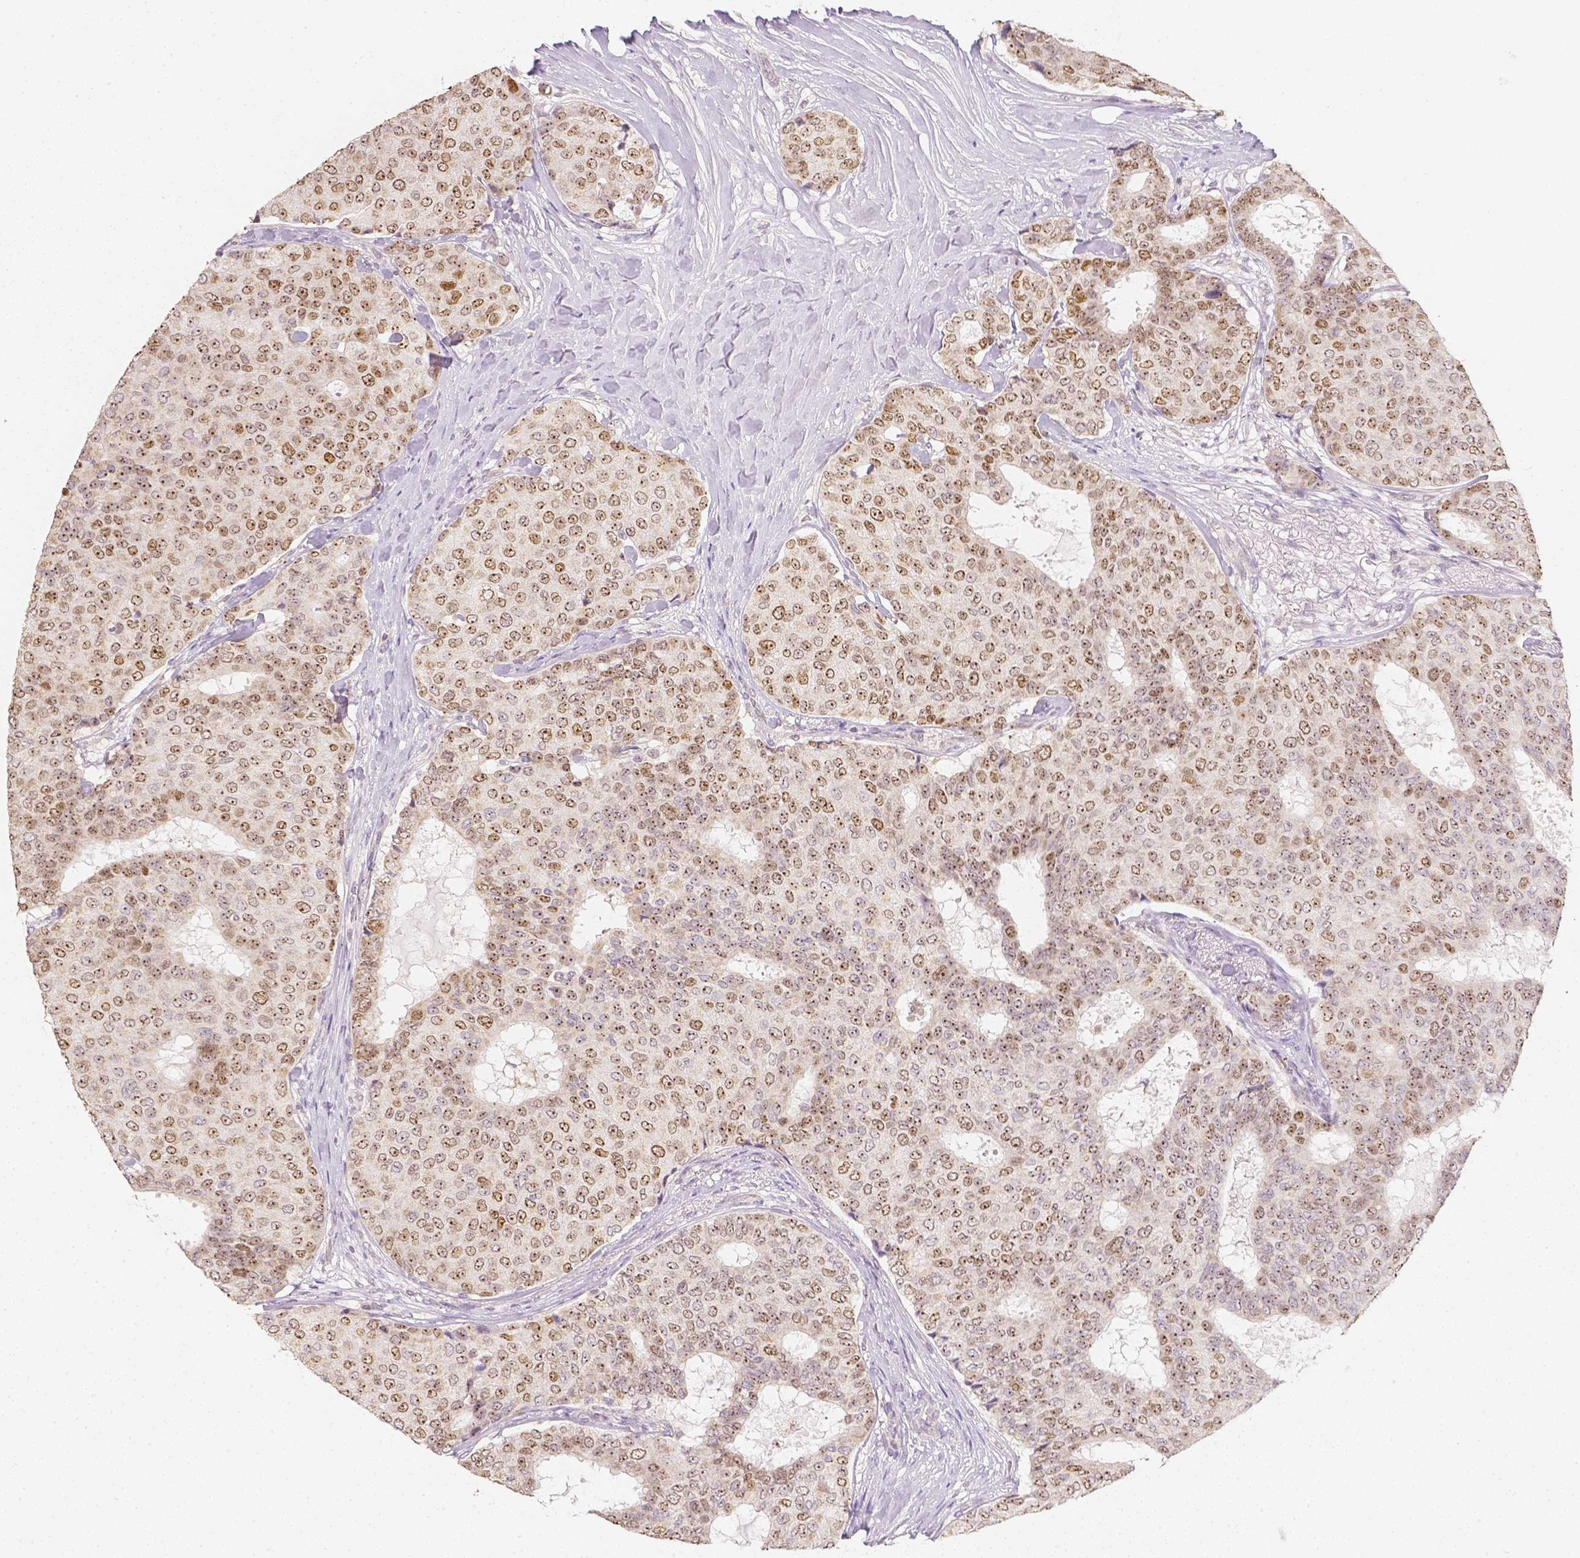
{"staining": {"intensity": "moderate", "quantity": ">75%", "location": "cytoplasmic/membranous,nuclear"}, "tissue": "breast cancer", "cell_type": "Tumor cells", "image_type": "cancer", "snomed": [{"axis": "morphology", "description": "Duct carcinoma"}, {"axis": "topography", "description": "Breast"}], "caption": "Tumor cells exhibit medium levels of moderate cytoplasmic/membranous and nuclear staining in about >75% of cells in breast cancer.", "gene": "NVL", "patient": {"sex": "female", "age": 75}}